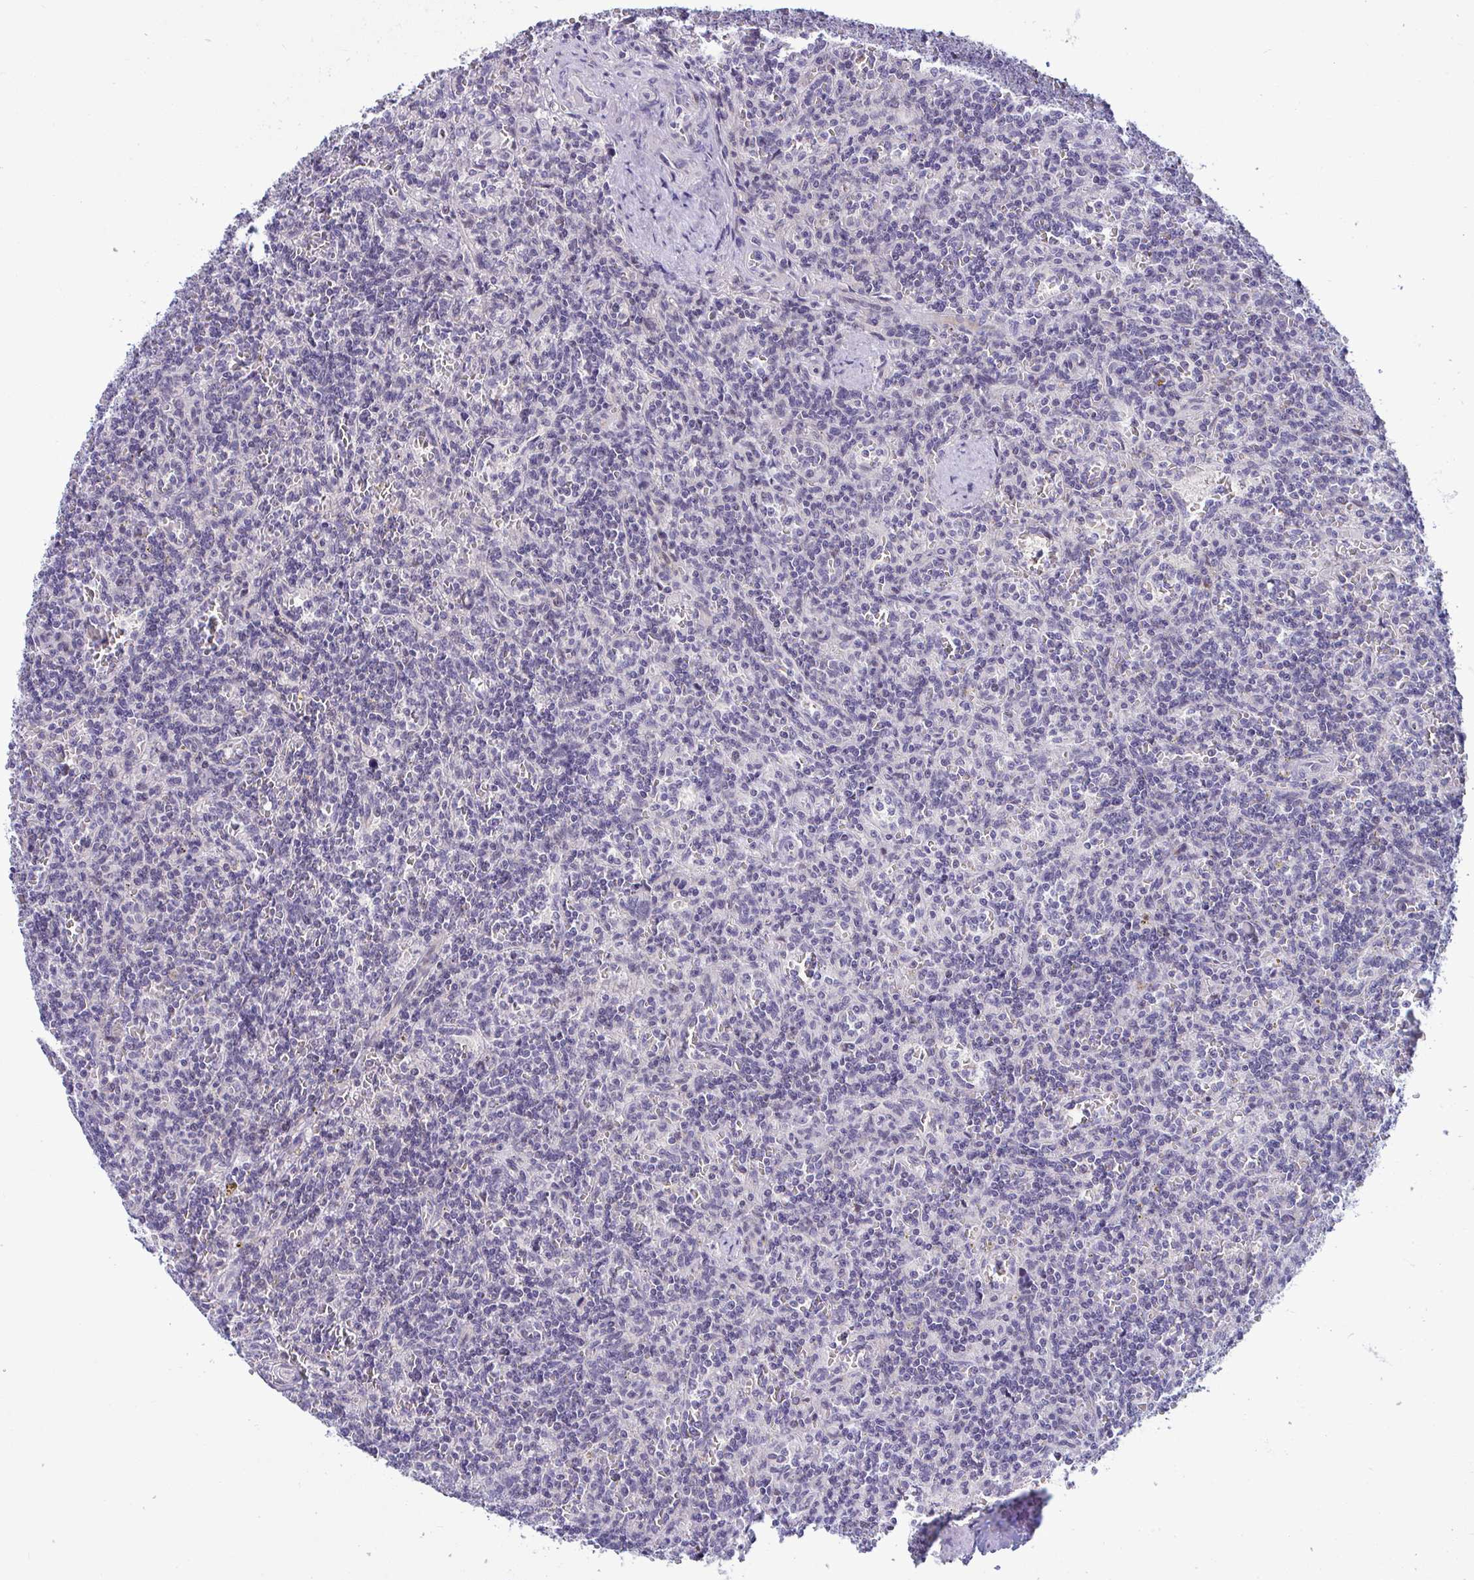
{"staining": {"intensity": "negative", "quantity": "none", "location": "none"}, "tissue": "lymphoma", "cell_type": "Tumor cells", "image_type": "cancer", "snomed": [{"axis": "morphology", "description": "Malignant lymphoma, non-Hodgkin's type, Low grade"}, {"axis": "topography", "description": "Spleen"}], "caption": "A high-resolution micrograph shows IHC staining of lymphoma, which exhibits no significant expression in tumor cells.", "gene": "GSTM1", "patient": {"sex": "male", "age": 73}}